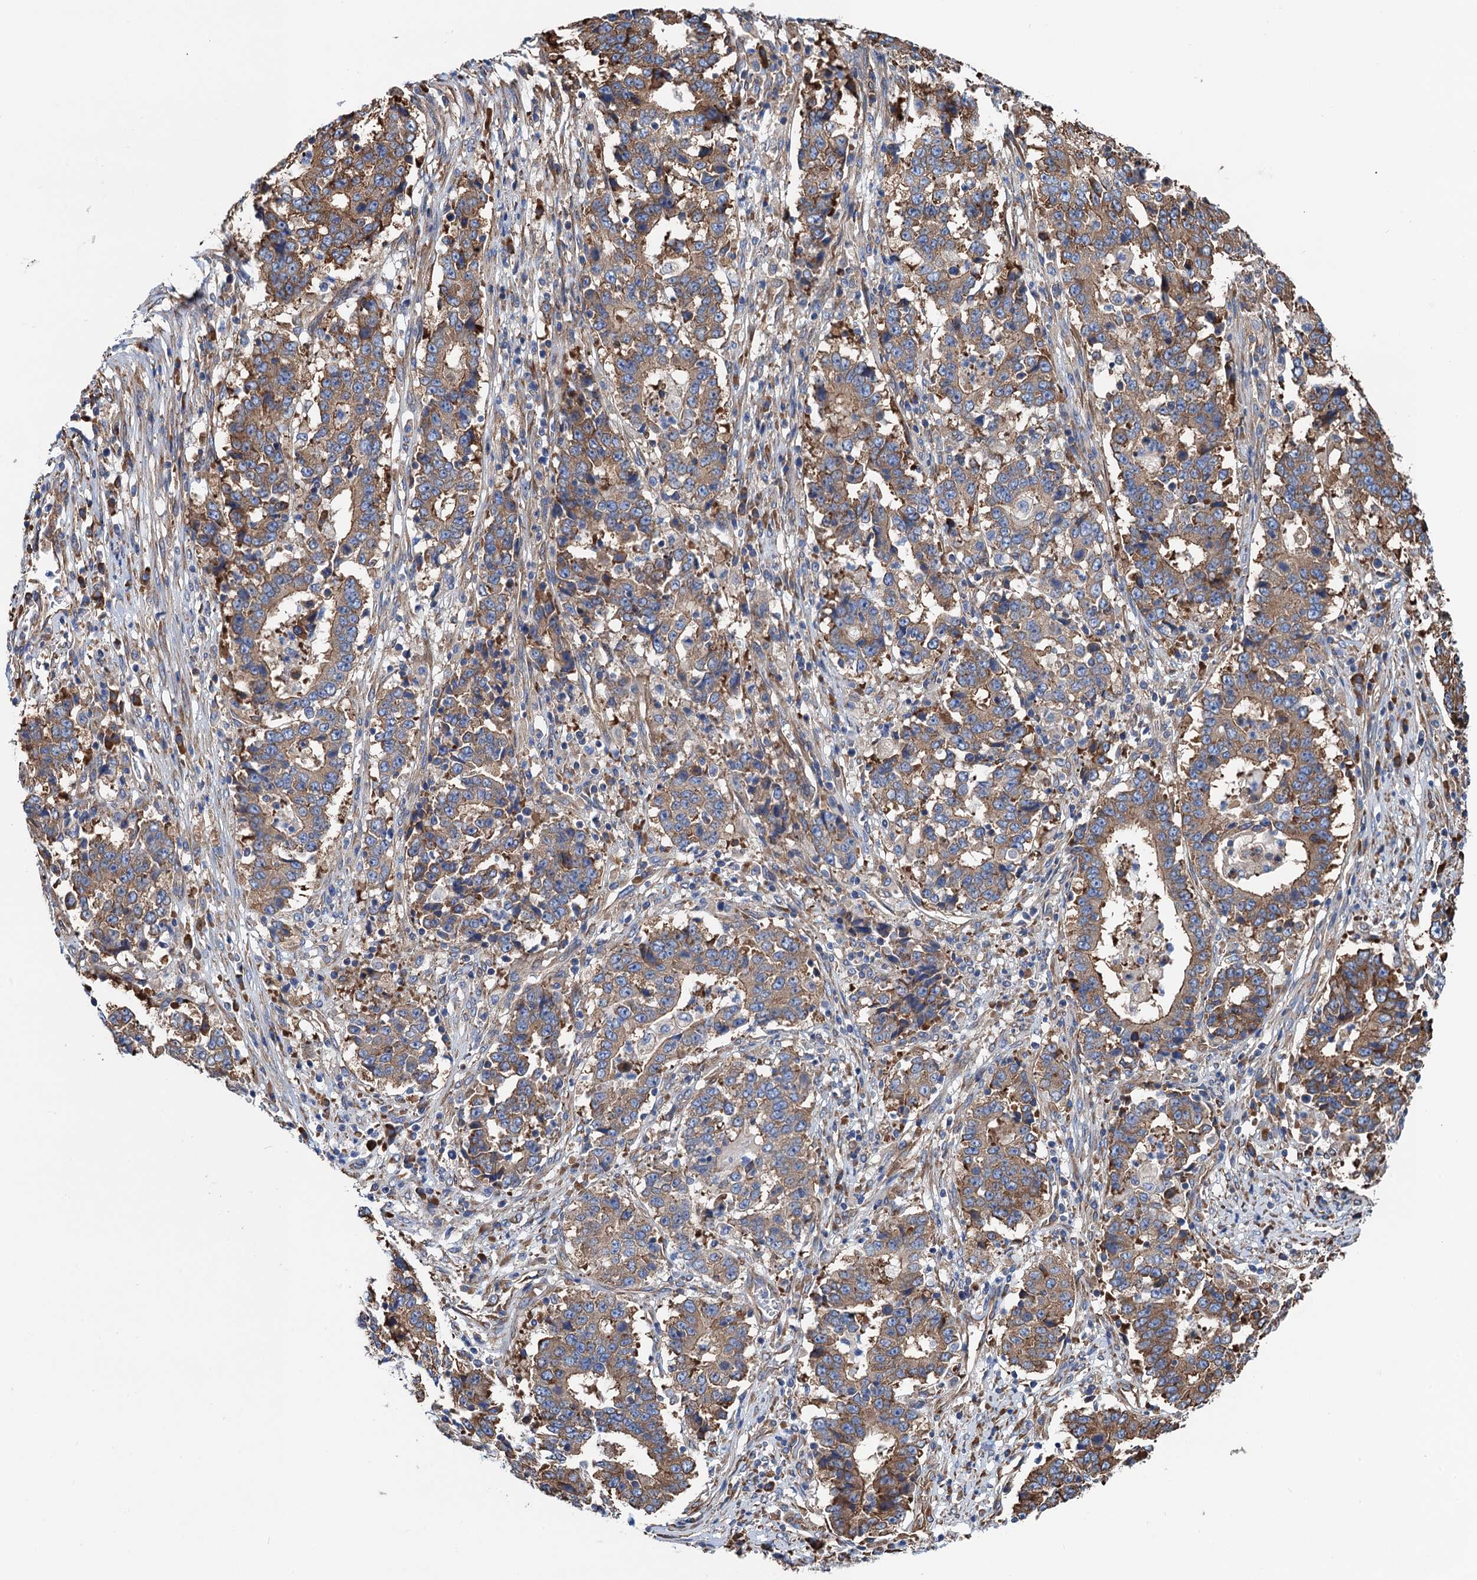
{"staining": {"intensity": "moderate", "quantity": ">75%", "location": "cytoplasmic/membranous"}, "tissue": "stomach cancer", "cell_type": "Tumor cells", "image_type": "cancer", "snomed": [{"axis": "morphology", "description": "Adenocarcinoma, NOS"}, {"axis": "topography", "description": "Stomach"}], "caption": "High-power microscopy captured an IHC histopathology image of adenocarcinoma (stomach), revealing moderate cytoplasmic/membranous expression in about >75% of tumor cells. The staining was performed using DAB (3,3'-diaminobenzidine) to visualize the protein expression in brown, while the nuclei were stained in blue with hematoxylin (Magnification: 20x).", "gene": "SLC12A7", "patient": {"sex": "male", "age": 59}}